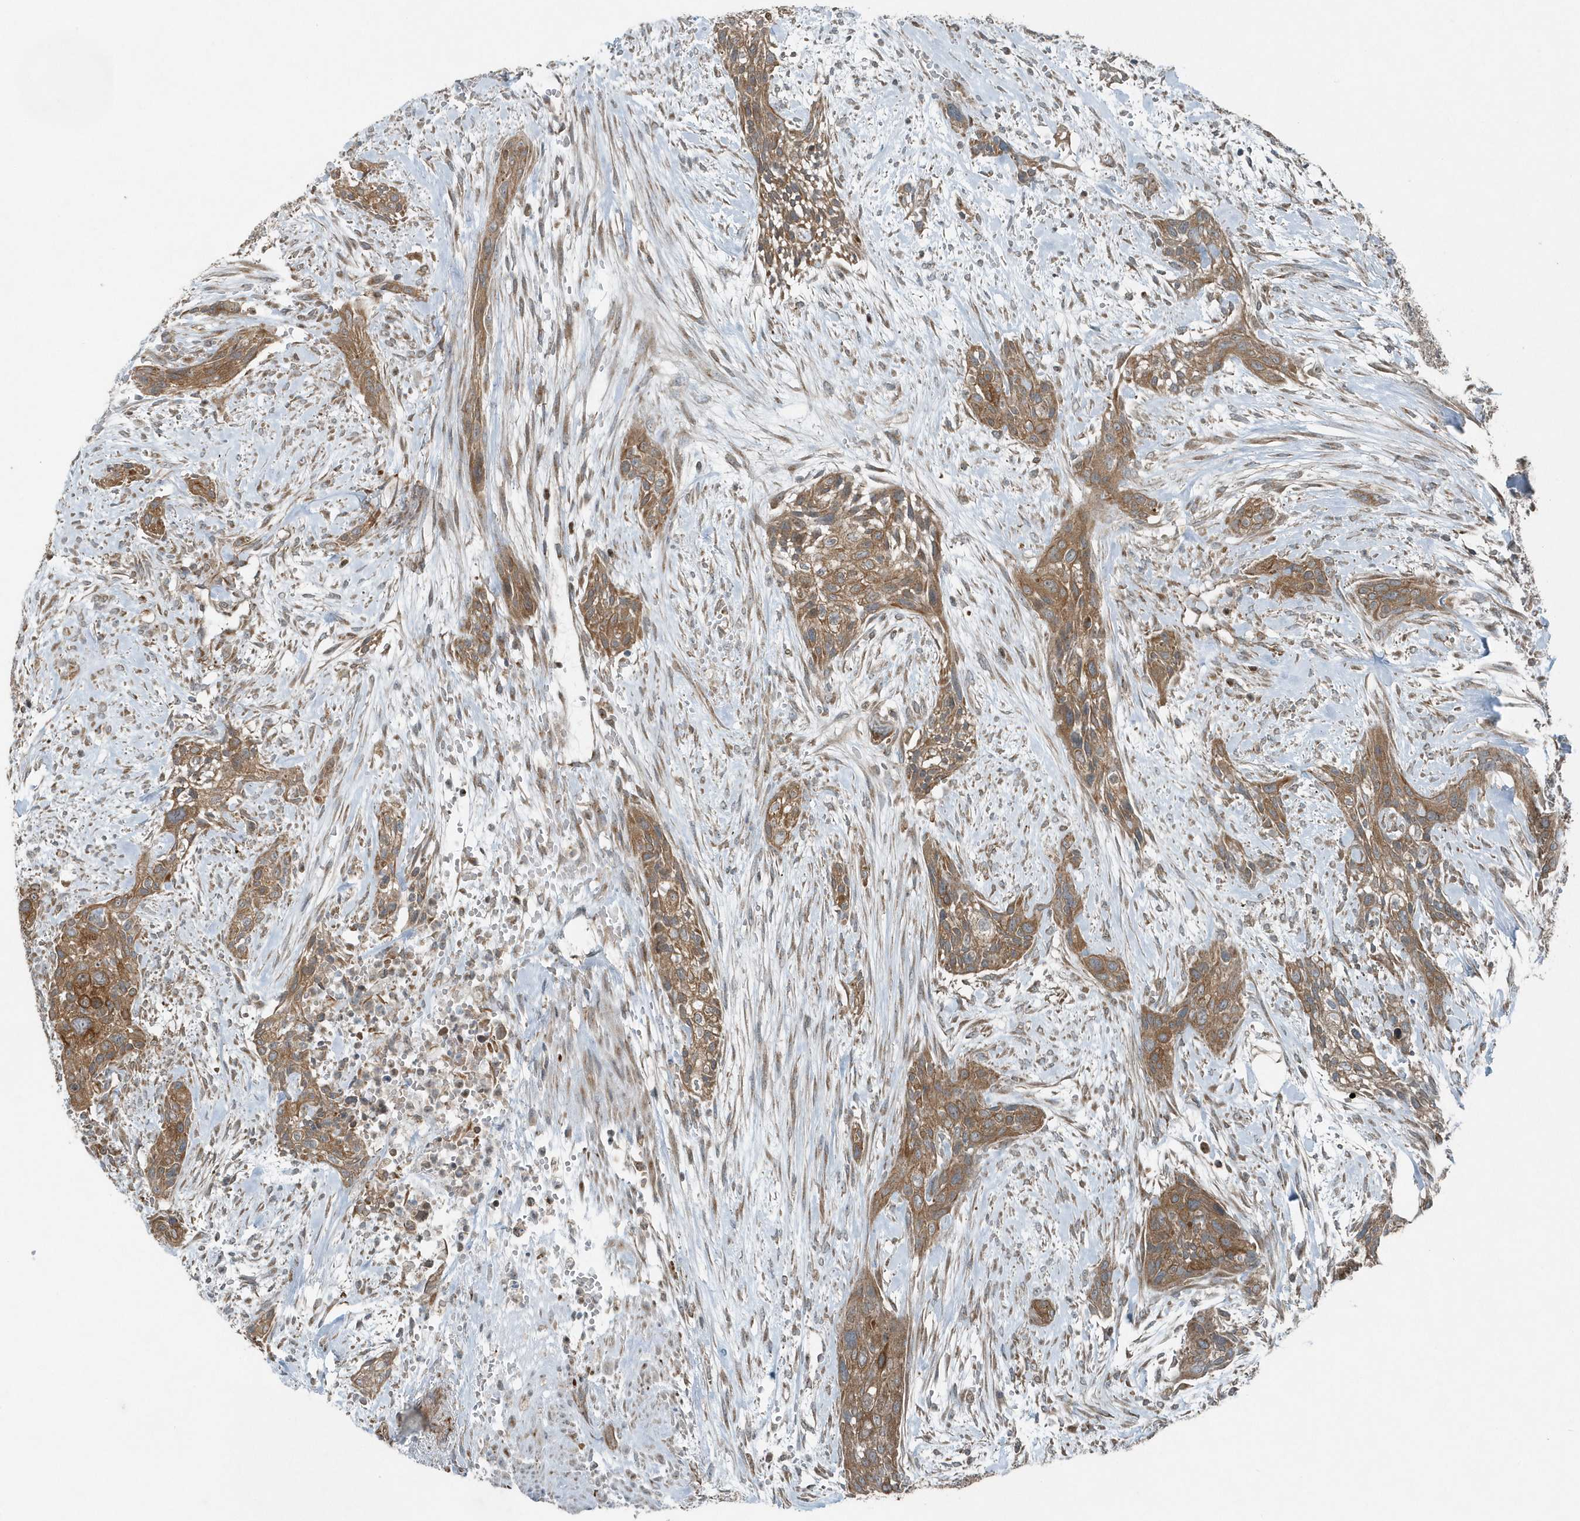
{"staining": {"intensity": "moderate", "quantity": ">75%", "location": "cytoplasmic/membranous"}, "tissue": "urothelial cancer", "cell_type": "Tumor cells", "image_type": "cancer", "snomed": [{"axis": "morphology", "description": "Urothelial carcinoma, High grade"}, {"axis": "topography", "description": "Urinary bladder"}], "caption": "Tumor cells reveal medium levels of moderate cytoplasmic/membranous positivity in about >75% of cells in human high-grade urothelial carcinoma.", "gene": "GCC2", "patient": {"sex": "male", "age": 35}}